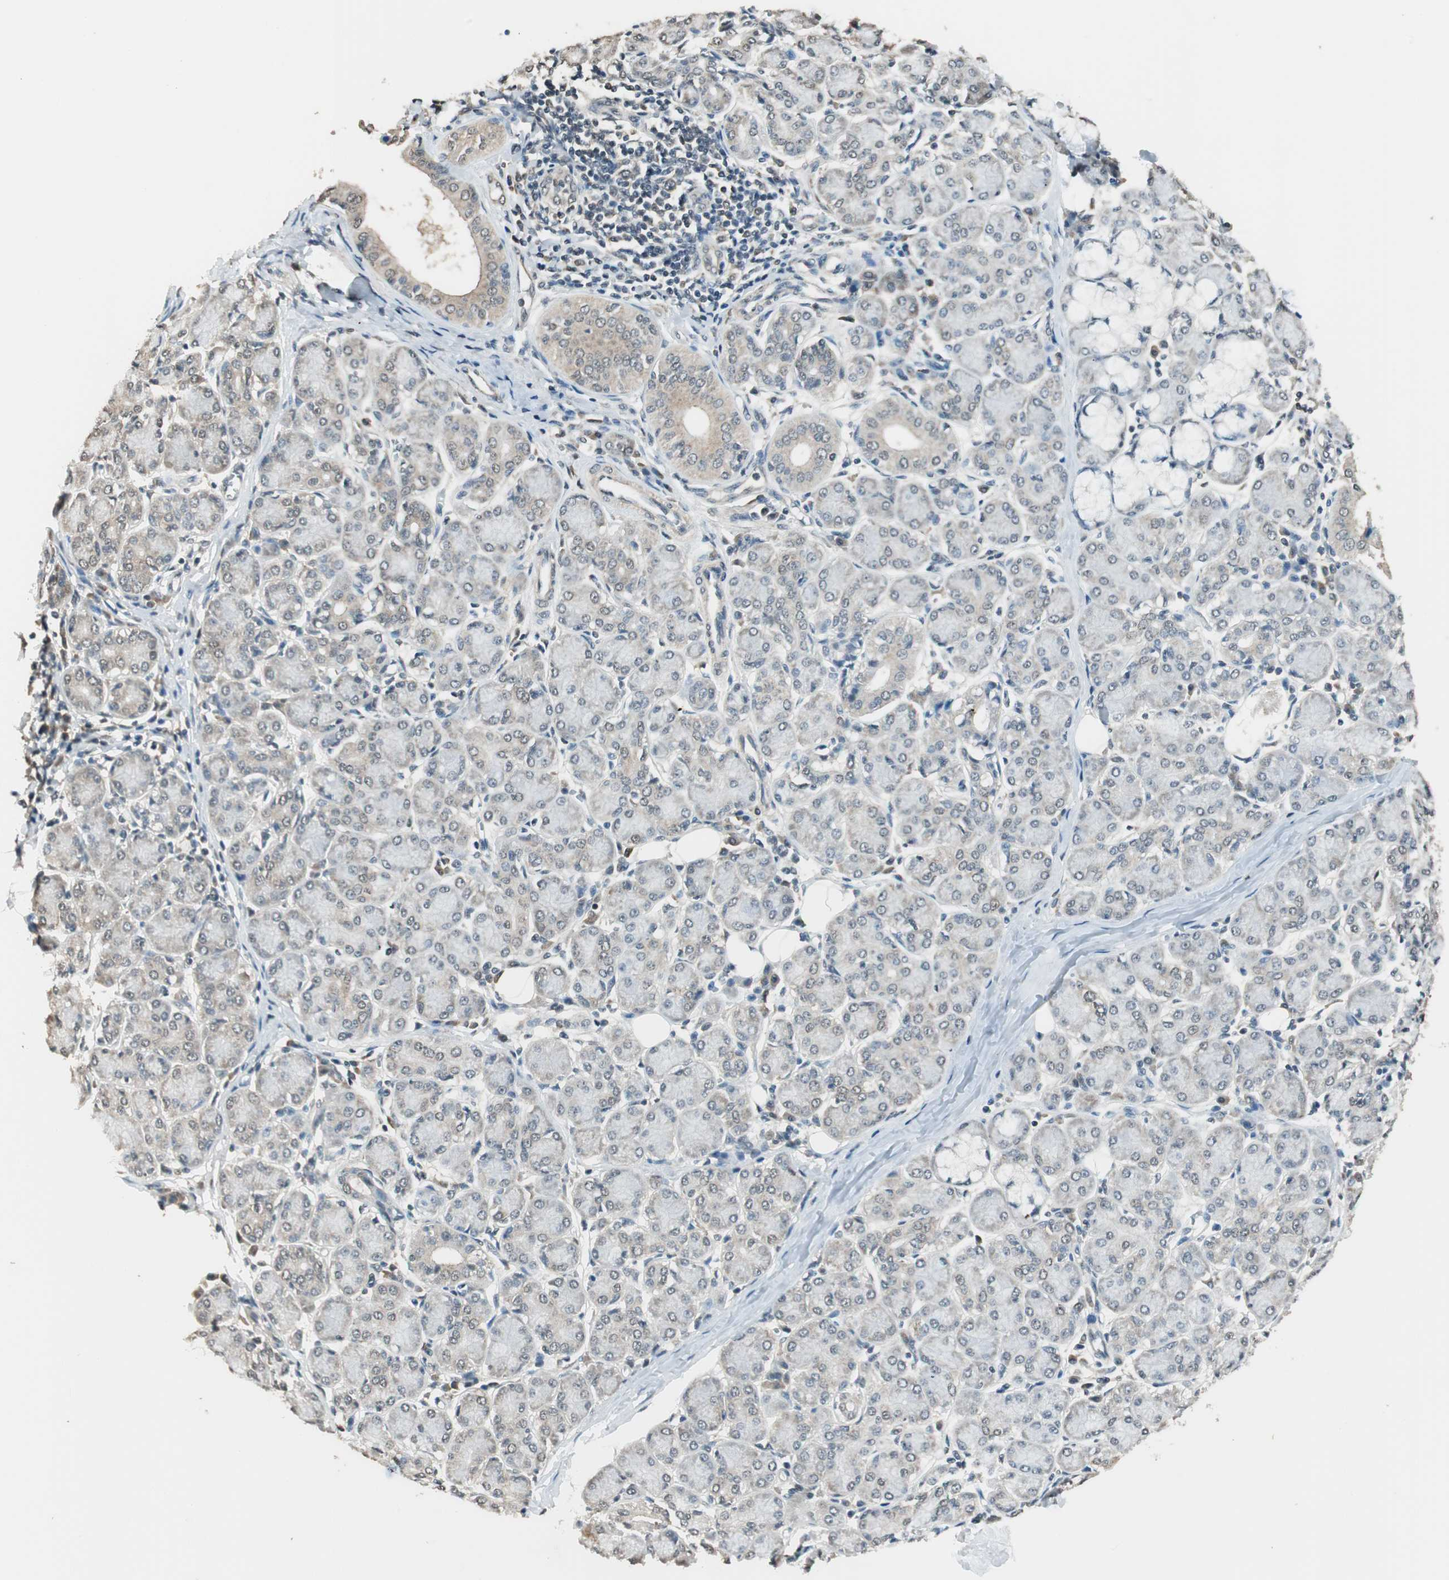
{"staining": {"intensity": "weak", "quantity": "<25%", "location": "cytoplasmic/membranous"}, "tissue": "salivary gland", "cell_type": "Glandular cells", "image_type": "normal", "snomed": [{"axis": "morphology", "description": "Normal tissue, NOS"}, {"axis": "morphology", "description": "Inflammation, NOS"}, {"axis": "topography", "description": "Lymph node"}, {"axis": "topography", "description": "Salivary gland"}], "caption": "Immunohistochemical staining of benign salivary gland shows no significant staining in glandular cells.", "gene": "USP5", "patient": {"sex": "male", "age": 3}}